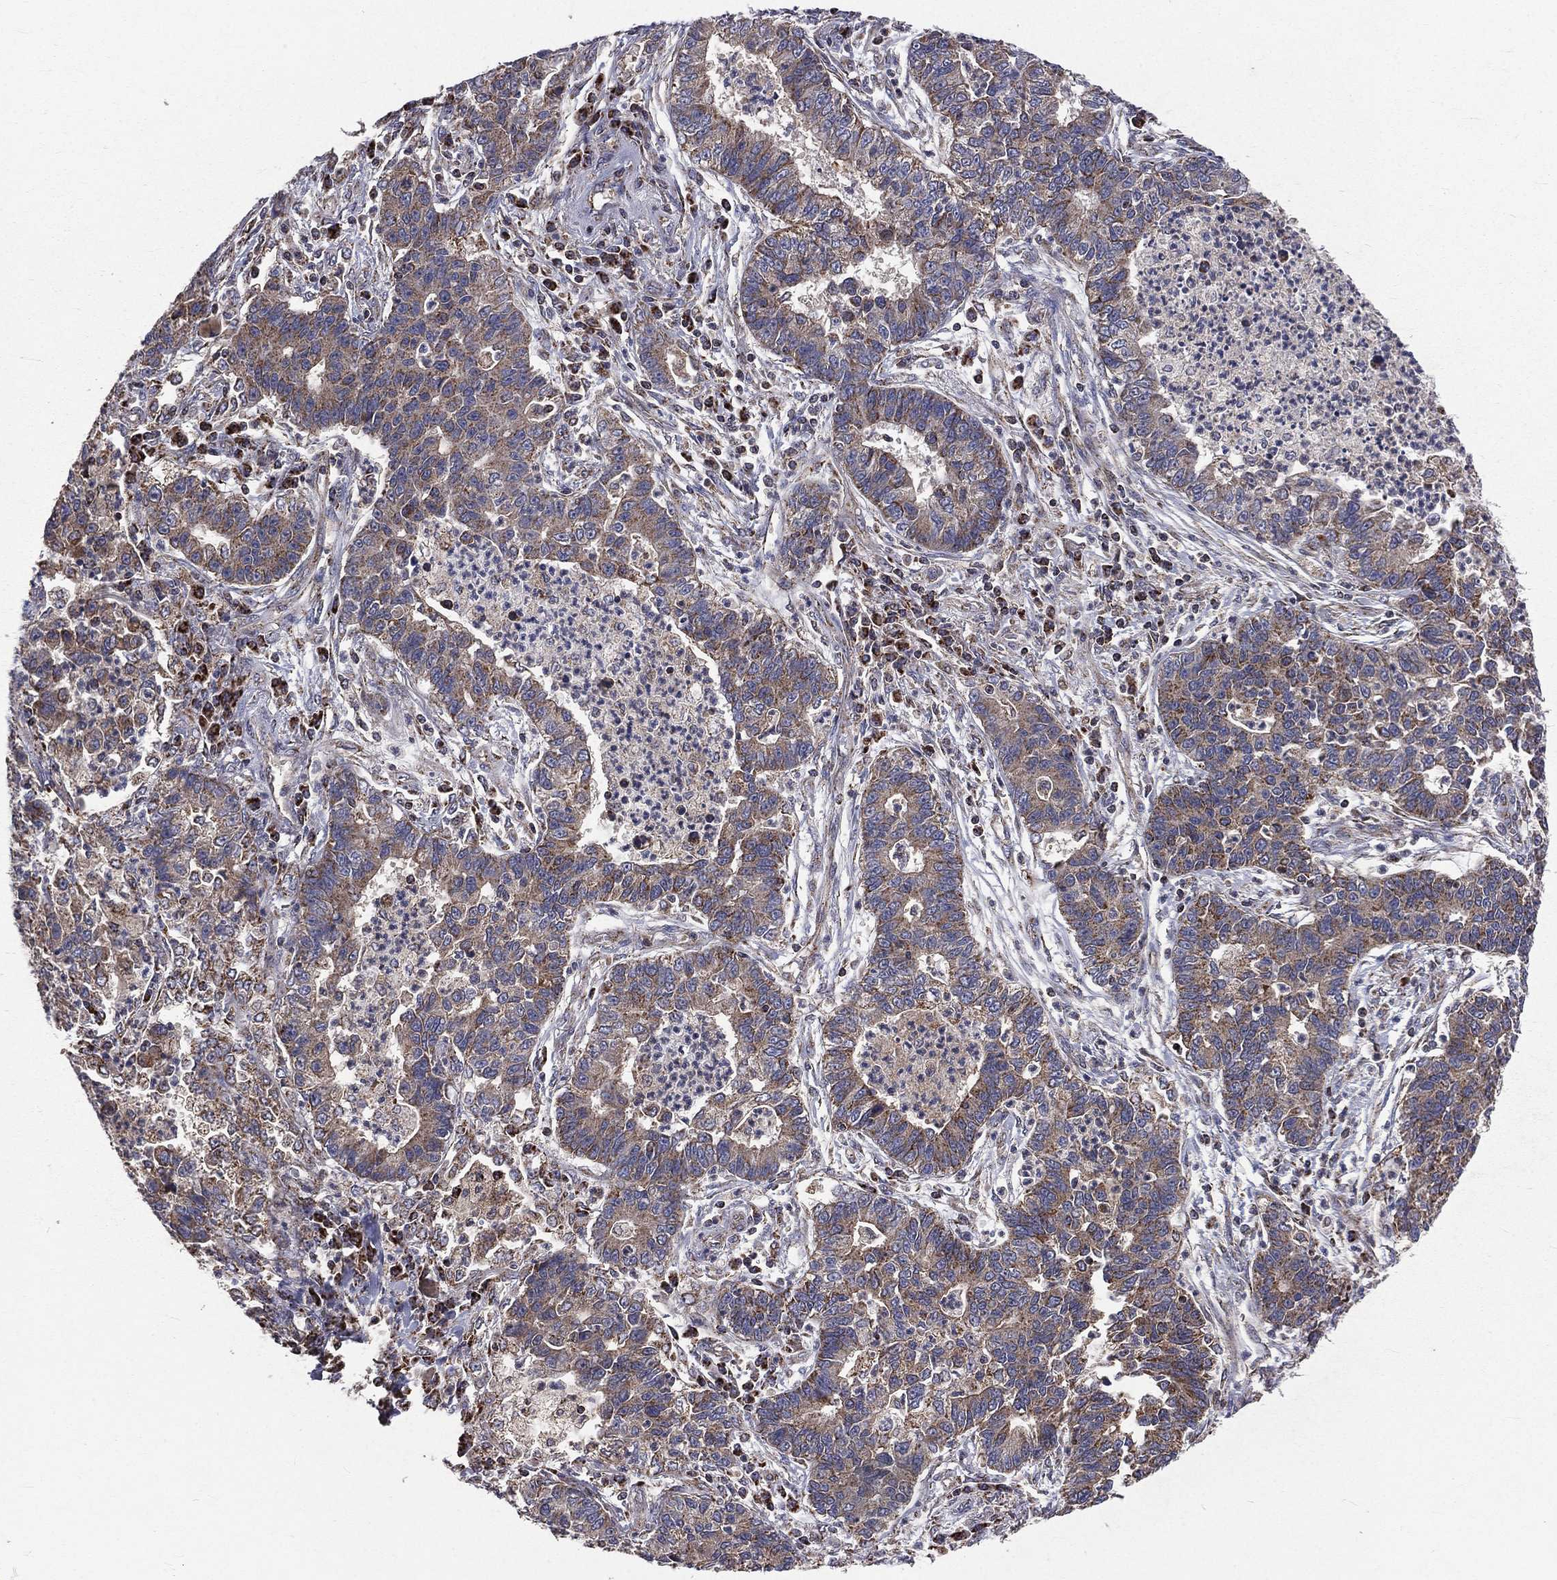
{"staining": {"intensity": "weak", "quantity": "25%-75%", "location": "cytoplasmic/membranous"}, "tissue": "lung cancer", "cell_type": "Tumor cells", "image_type": "cancer", "snomed": [{"axis": "morphology", "description": "Adenocarcinoma, NOS"}, {"axis": "topography", "description": "Lung"}], "caption": "A low amount of weak cytoplasmic/membranous expression is identified in about 25%-75% of tumor cells in lung cancer tissue.", "gene": "GPD1", "patient": {"sex": "female", "age": 57}}